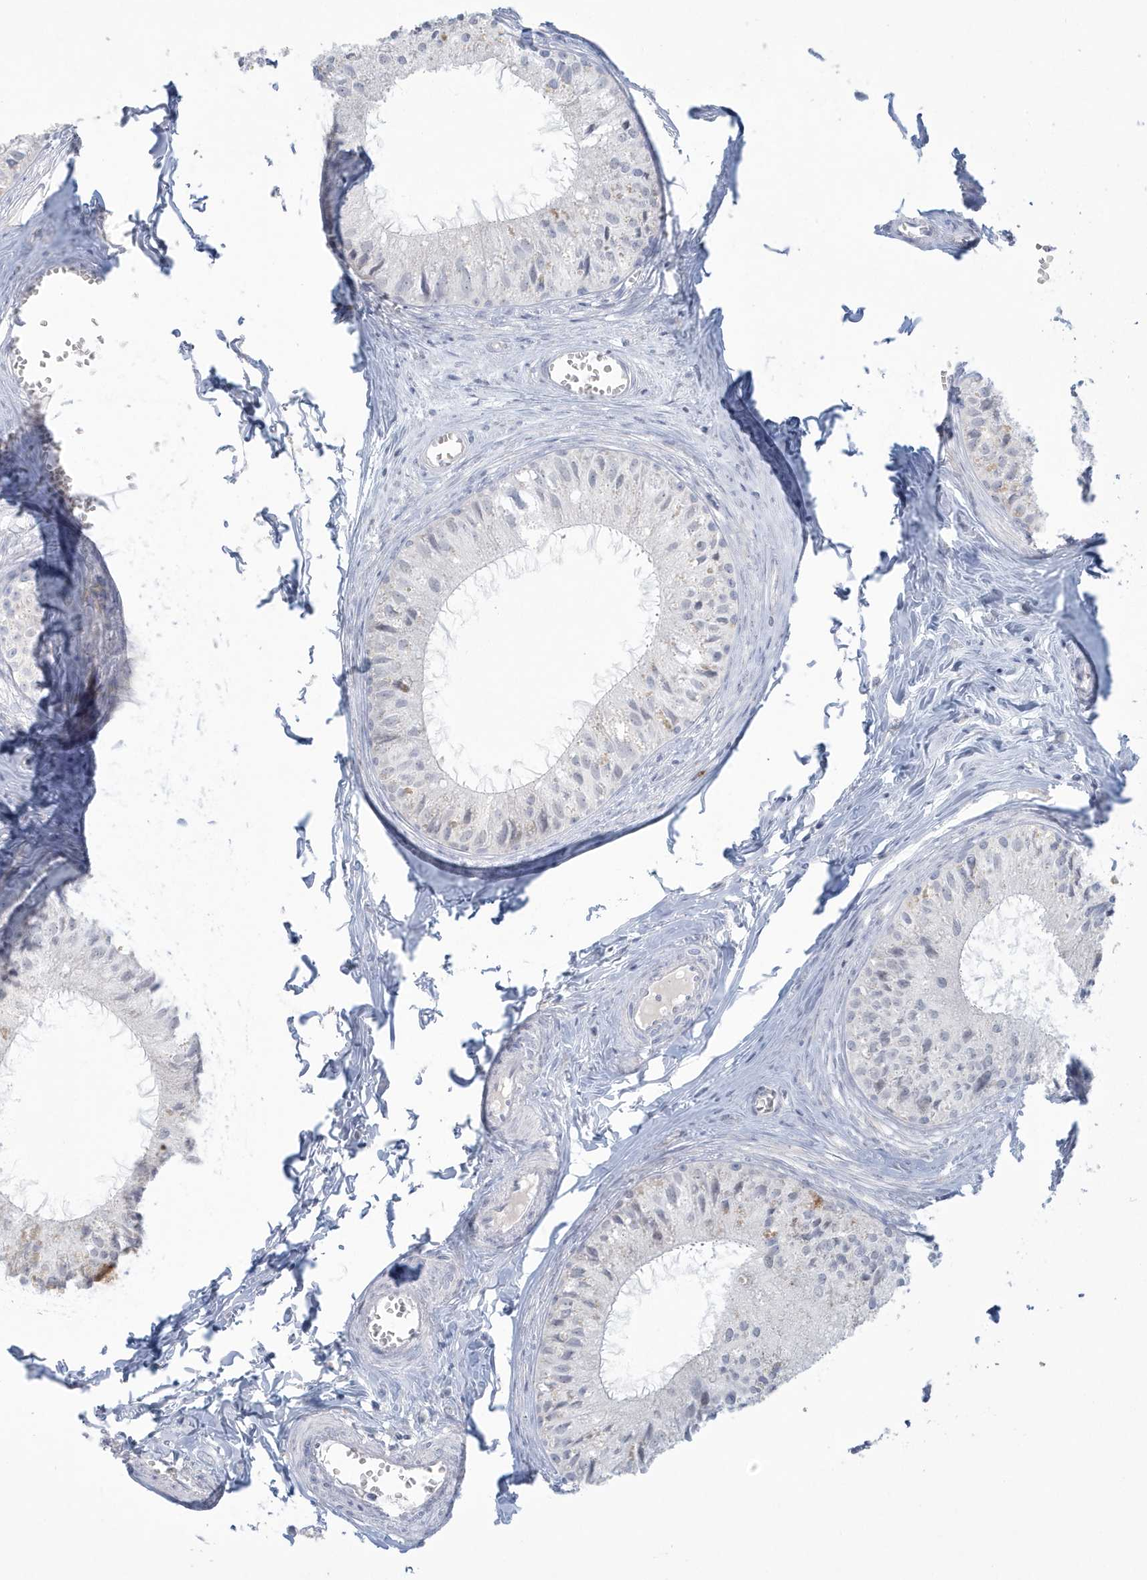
{"staining": {"intensity": "weak", "quantity": "<25%", "location": "cytoplasmic/membranous"}, "tissue": "epididymis", "cell_type": "Glandular cells", "image_type": "normal", "snomed": [{"axis": "morphology", "description": "Normal tissue, NOS"}, {"axis": "topography", "description": "Epididymis"}], "caption": "Normal epididymis was stained to show a protein in brown. There is no significant expression in glandular cells. (Brightfield microscopy of DAB (3,3'-diaminobenzidine) immunohistochemistry (IHC) at high magnification).", "gene": "HERC6", "patient": {"sex": "male", "age": 36}}